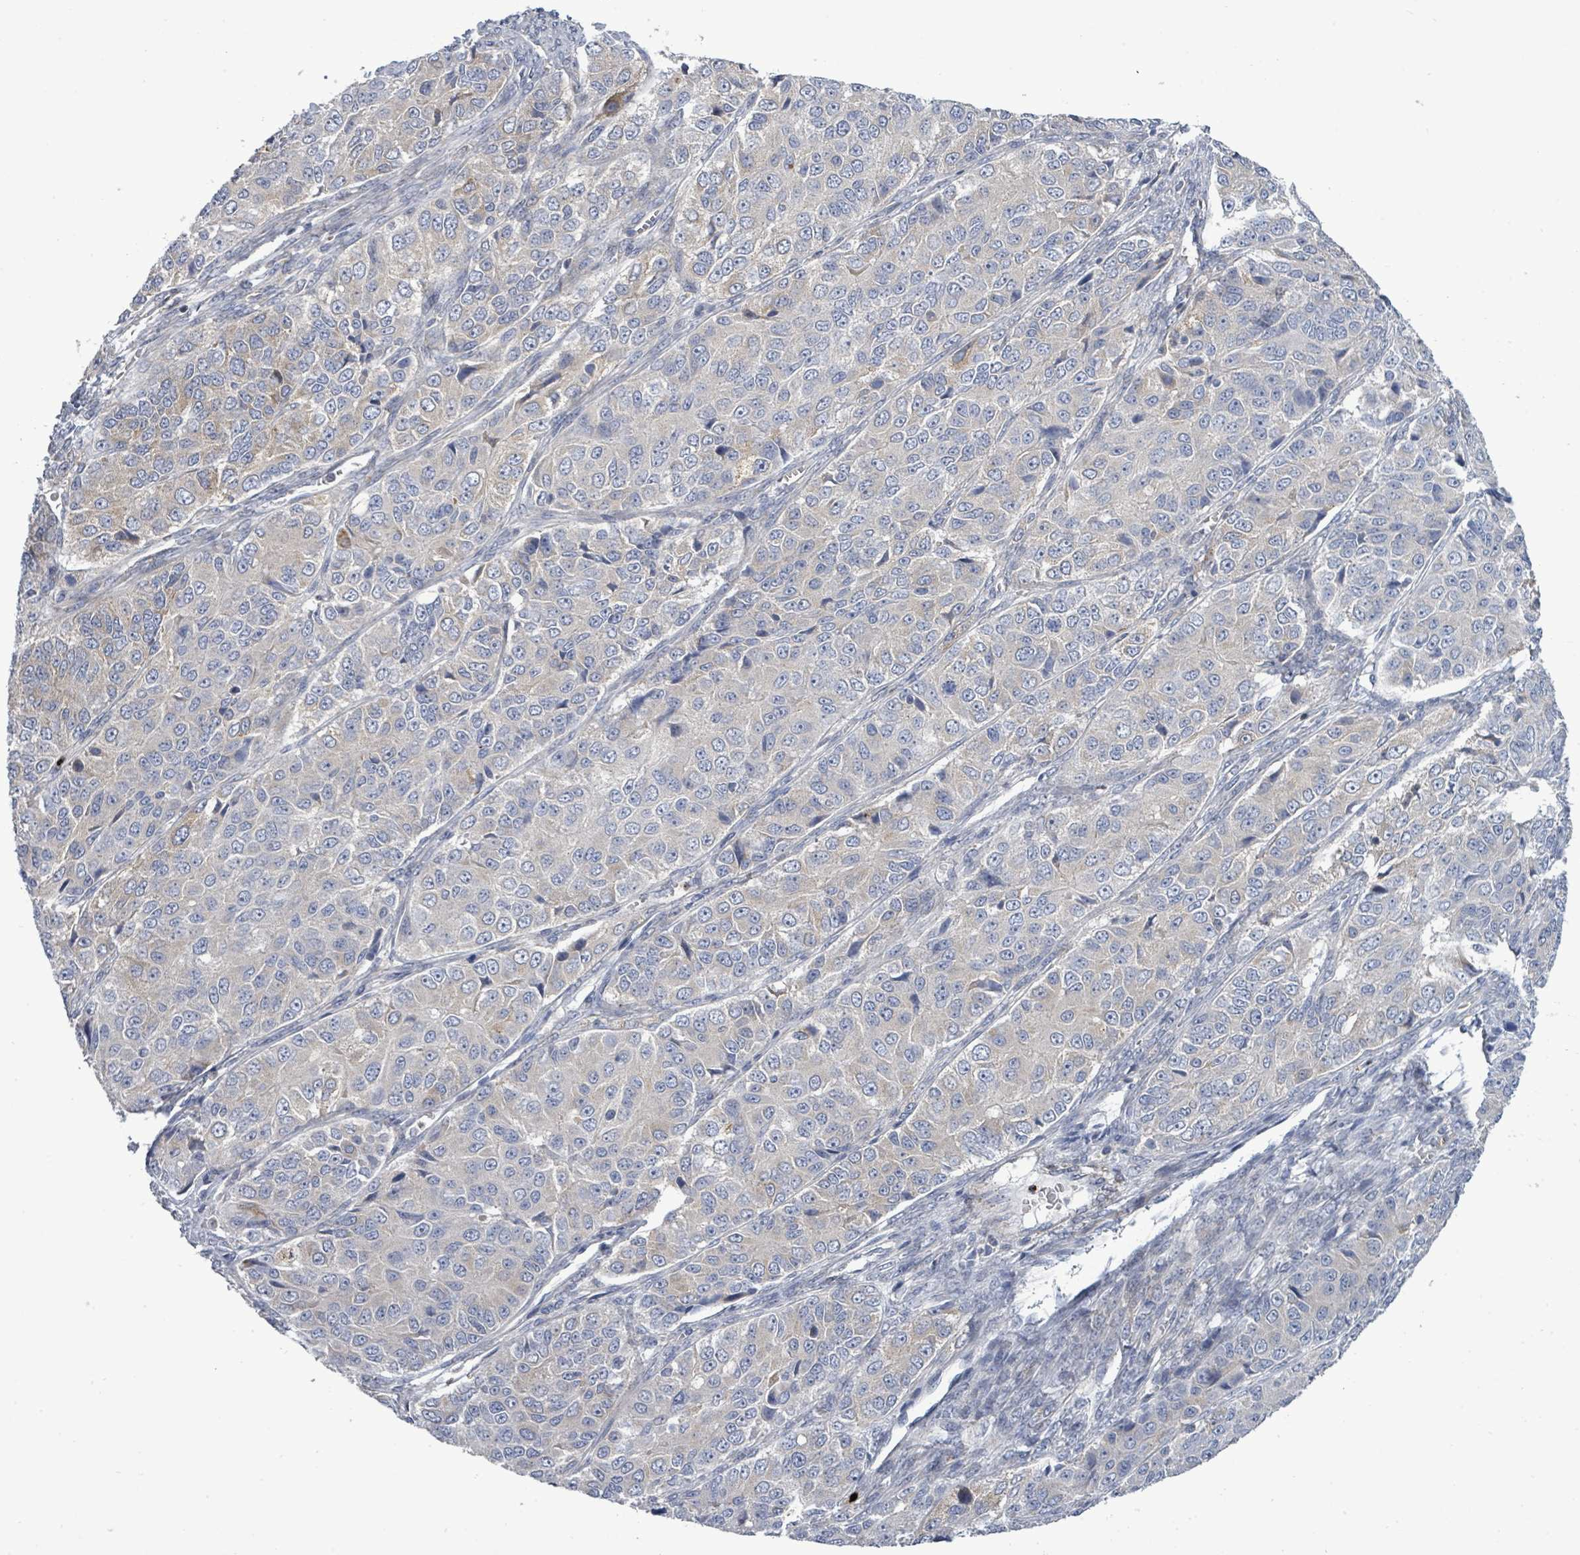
{"staining": {"intensity": "negative", "quantity": "none", "location": "none"}, "tissue": "ovarian cancer", "cell_type": "Tumor cells", "image_type": "cancer", "snomed": [{"axis": "morphology", "description": "Carcinoma, endometroid"}, {"axis": "topography", "description": "Ovary"}], "caption": "DAB (3,3'-diaminobenzidine) immunohistochemical staining of ovarian cancer demonstrates no significant staining in tumor cells.", "gene": "SAR1A", "patient": {"sex": "female", "age": 51}}